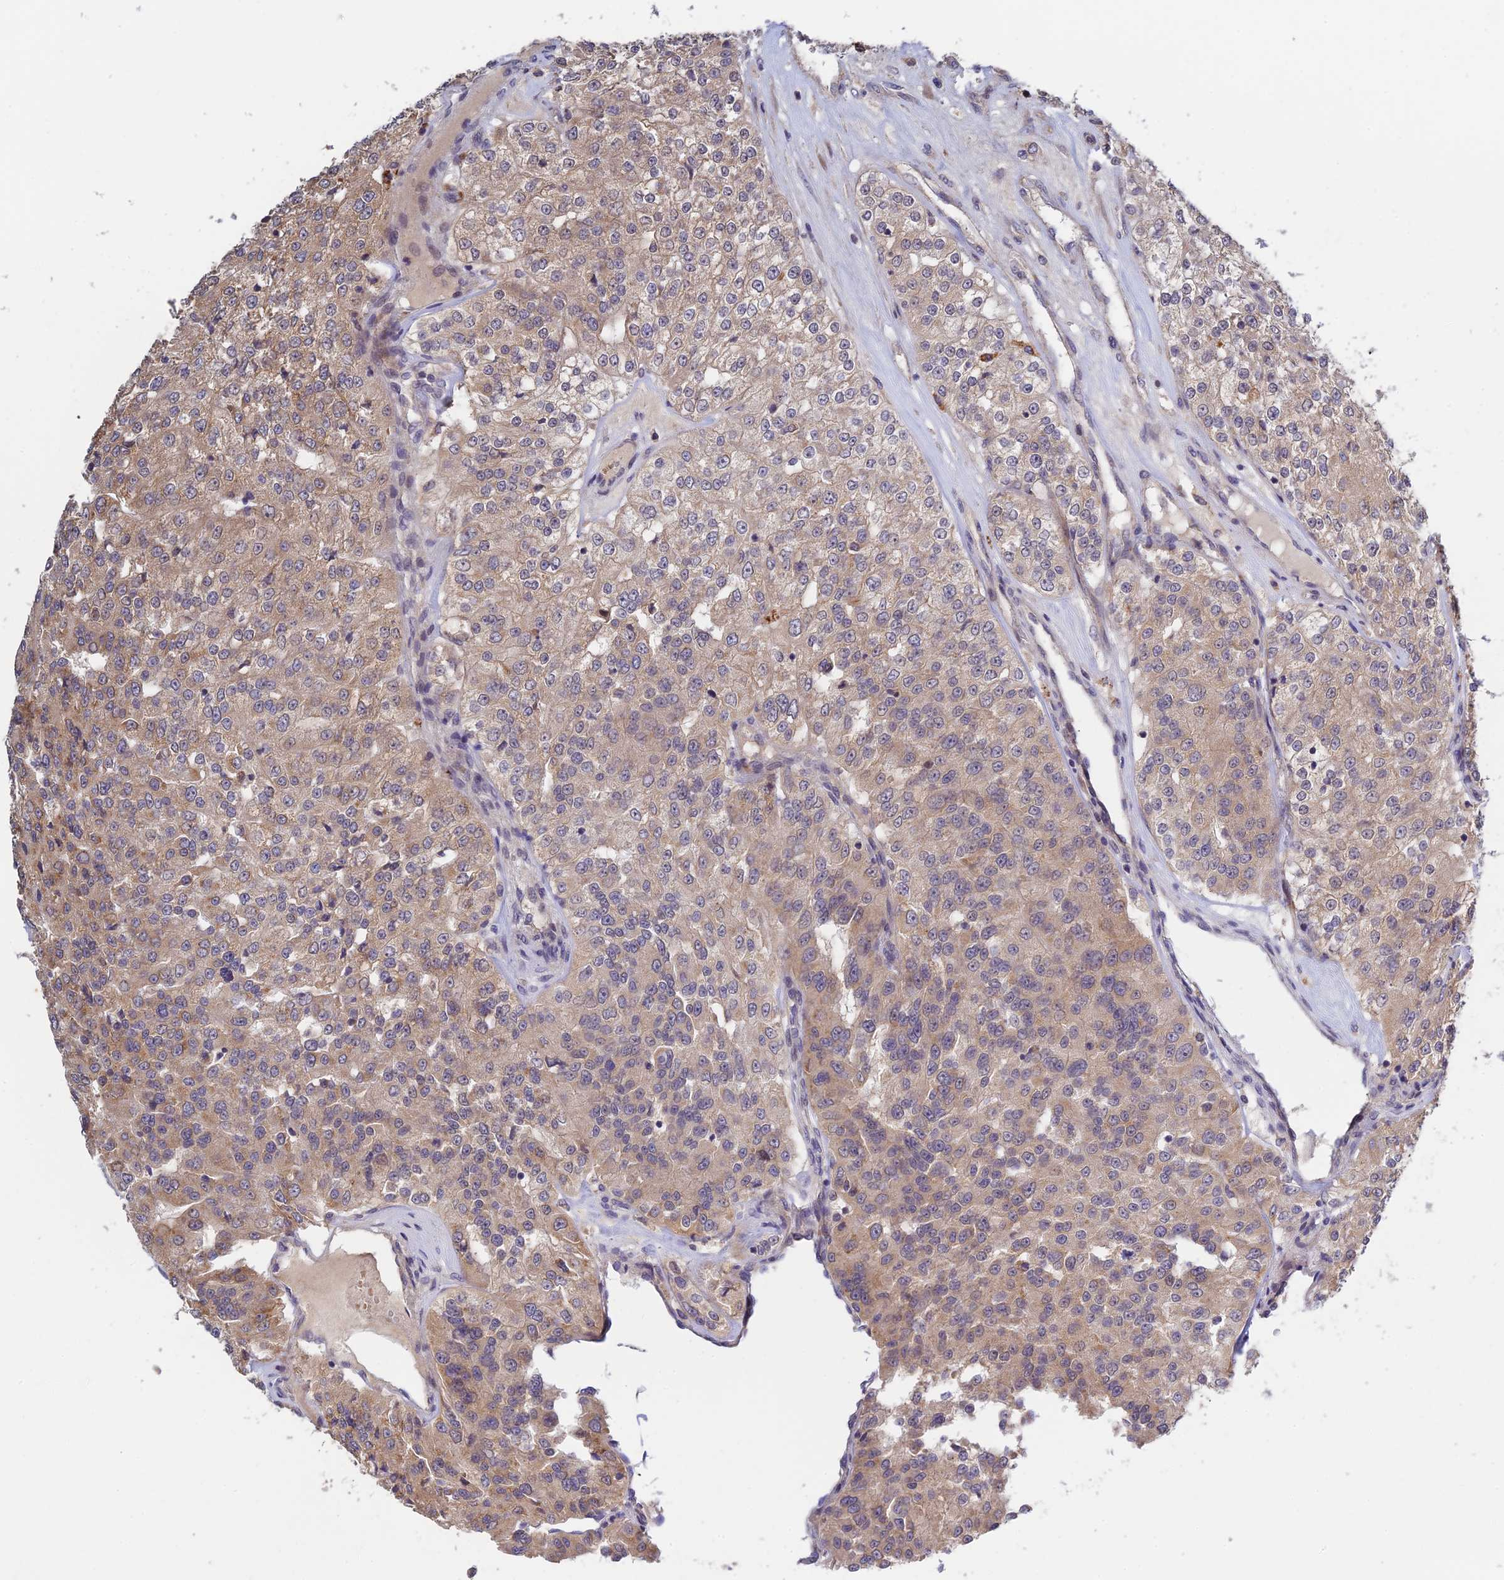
{"staining": {"intensity": "weak", "quantity": "25%-75%", "location": "cytoplasmic/membranous"}, "tissue": "renal cancer", "cell_type": "Tumor cells", "image_type": "cancer", "snomed": [{"axis": "morphology", "description": "Adenocarcinoma, NOS"}, {"axis": "topography", "description": "Kidney"}], "caption": "Renal cancer (adenocarcinoma) stained with a brown dye demonstrates weak cytoplasmic/membranous positive expression in about 25%-75% of tumor cells.", "gene": "CWH43", "patient": {"sex": "female", "age": 63}}